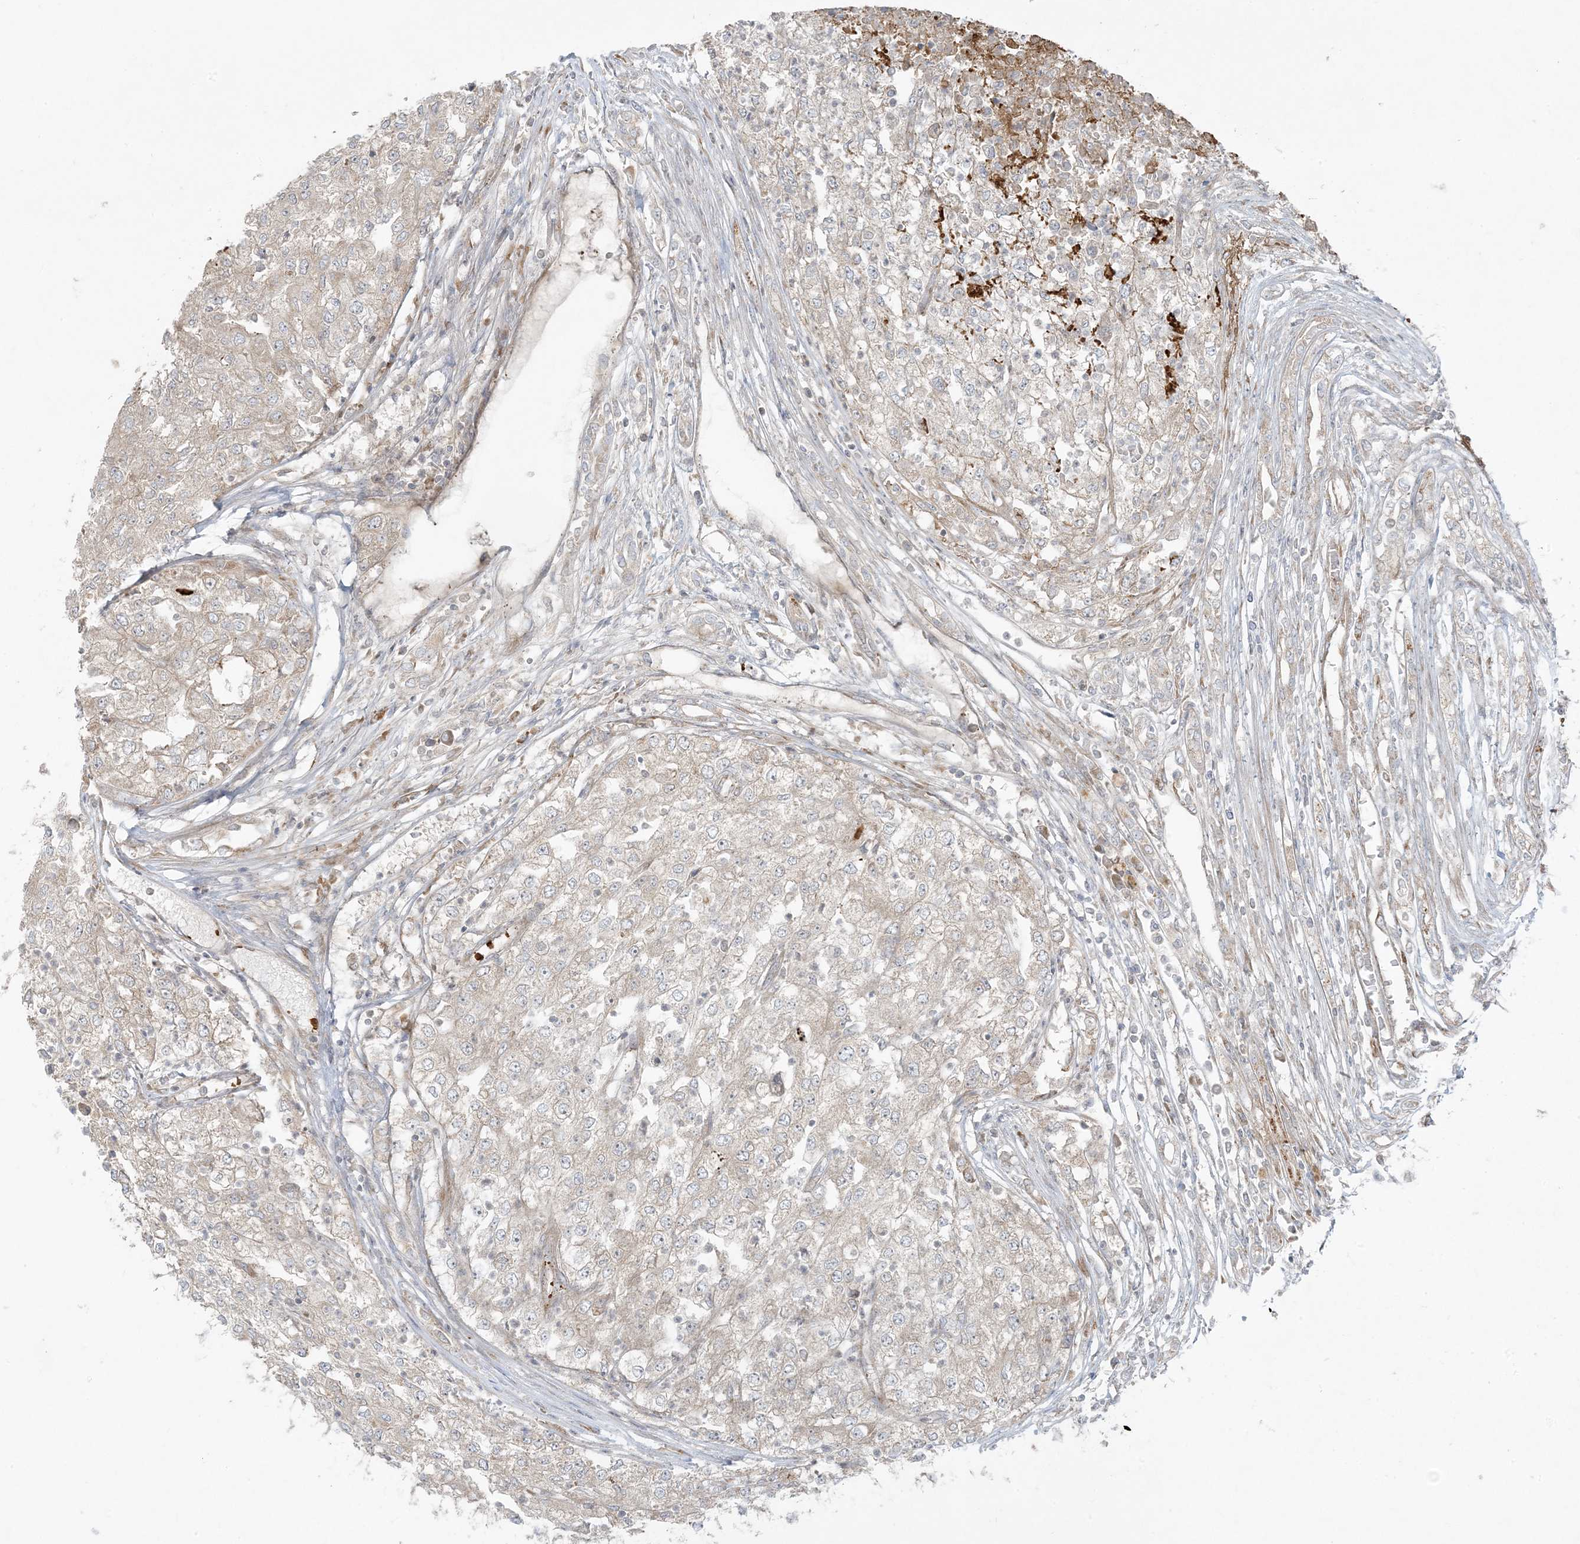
{"staining": {"intensity": "negative", "quantity": "none", "location": "none"}, "tissue": "renal cancer", "cell_type": "Tumor cells", "image_type": "cancer", "snomed": [{"axis": "morphology", "description": "Adenocarcinoma, NOS"}, {"axis": "topography", "description": "Kidney"}], "caption": "Immunohistochemistry (IHC) histopathology image of neoplastic tissue: human adenocarcinoma (renal) stained with DAB (3,3'-diaminobenzidine) displays no significant protein positivity in tumor cells.", "gene": "ZNF263", "patient": {"sex": "female", "age": 54}}